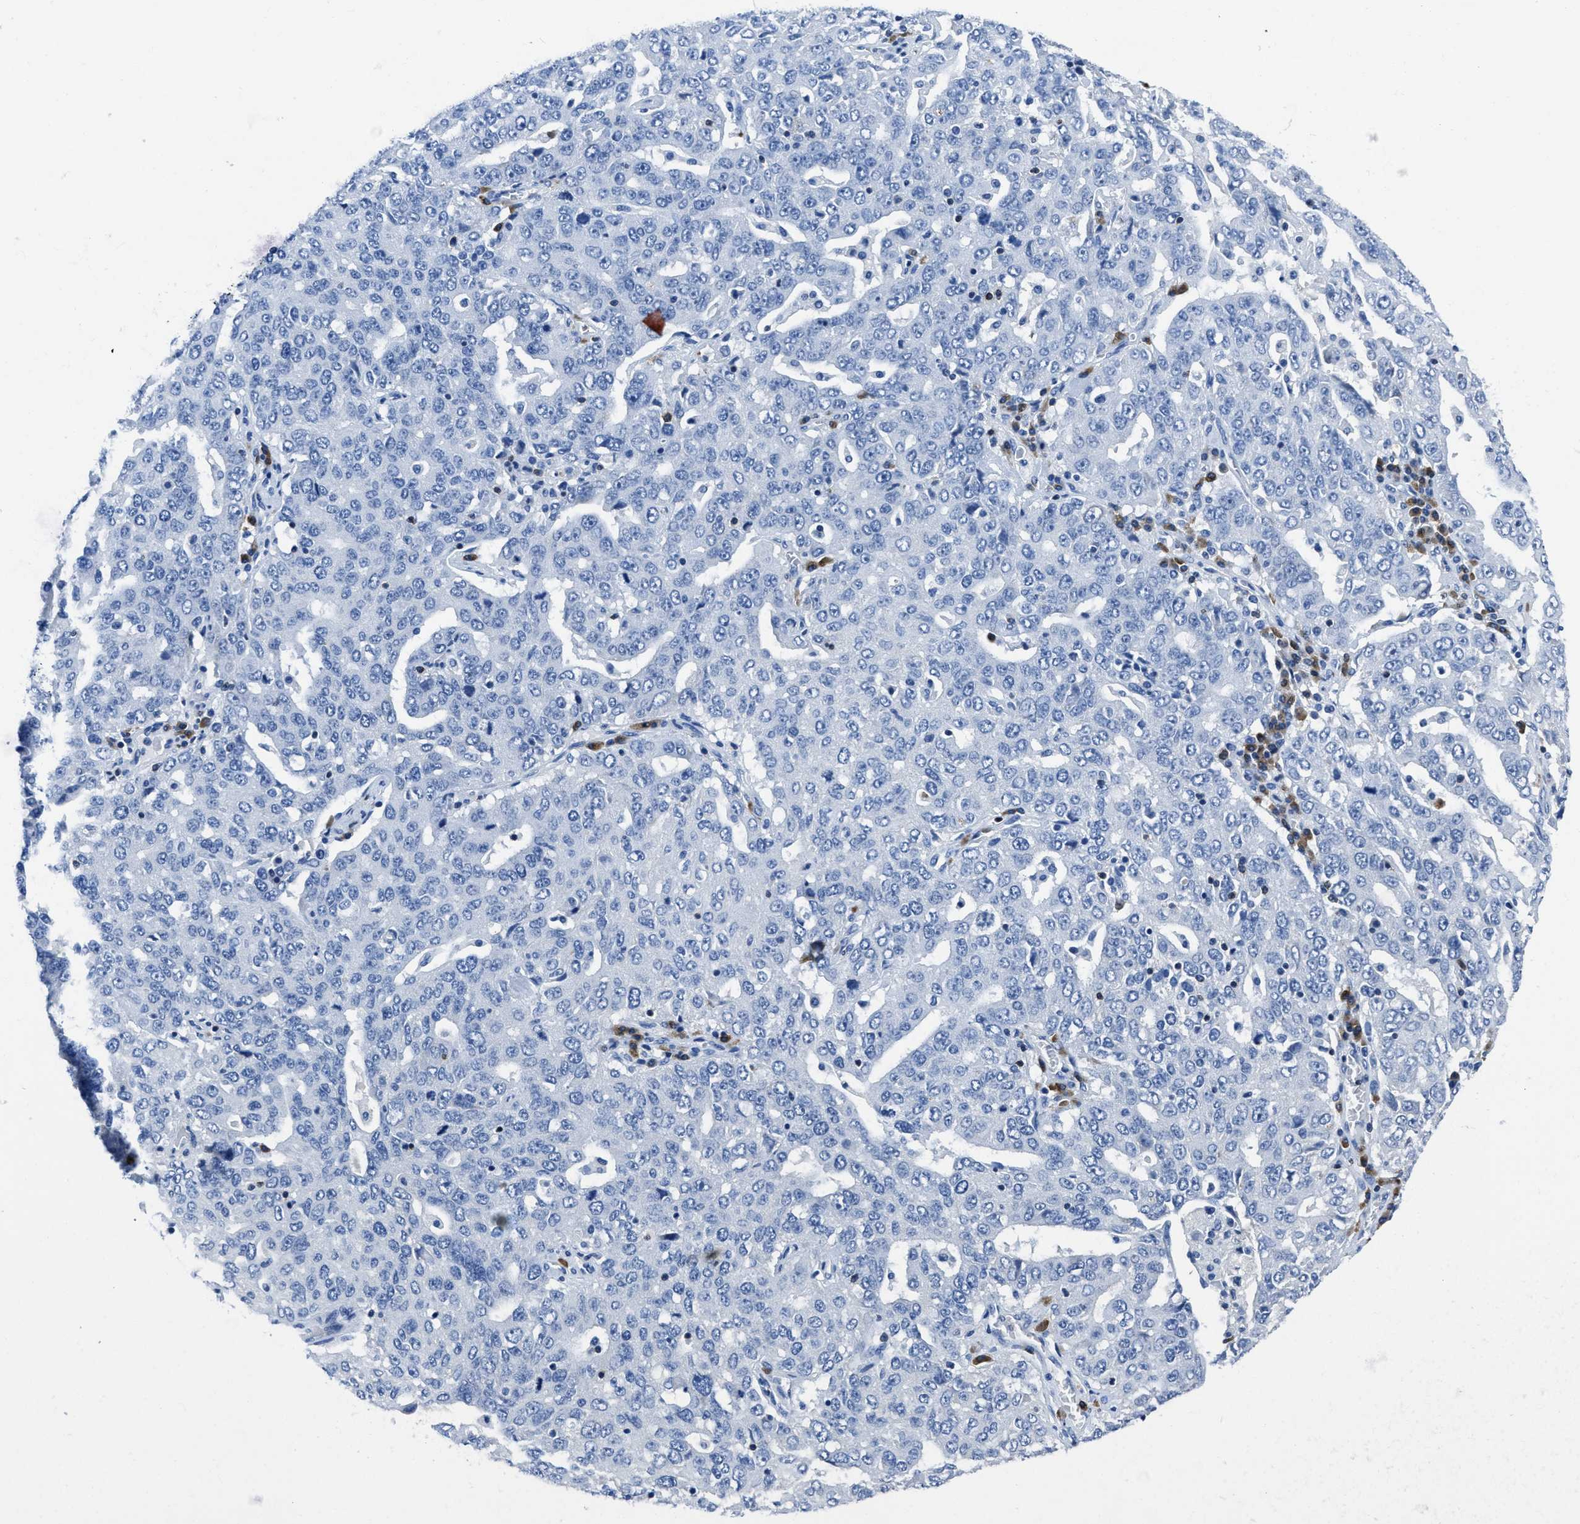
{"staining": {"intensity": "negative", "quantity": "none", "location": "none"}, "tissue": "ovarian cancer", "cell_type": "Tumor cells", "image_type": "cancer", "snomed": [{"axis": "morphology", "description": "Carcinoma, endometroid"}, {"axis": "topography", "description": "Ovary"}], "caption": "Immunohistochemistry (IHC) of human endometroid carcinoma (ovarian) reveals no positivity in tumor cells.", "gene": "ITGA3", "patient": {"sex": "female", "age": 62}}